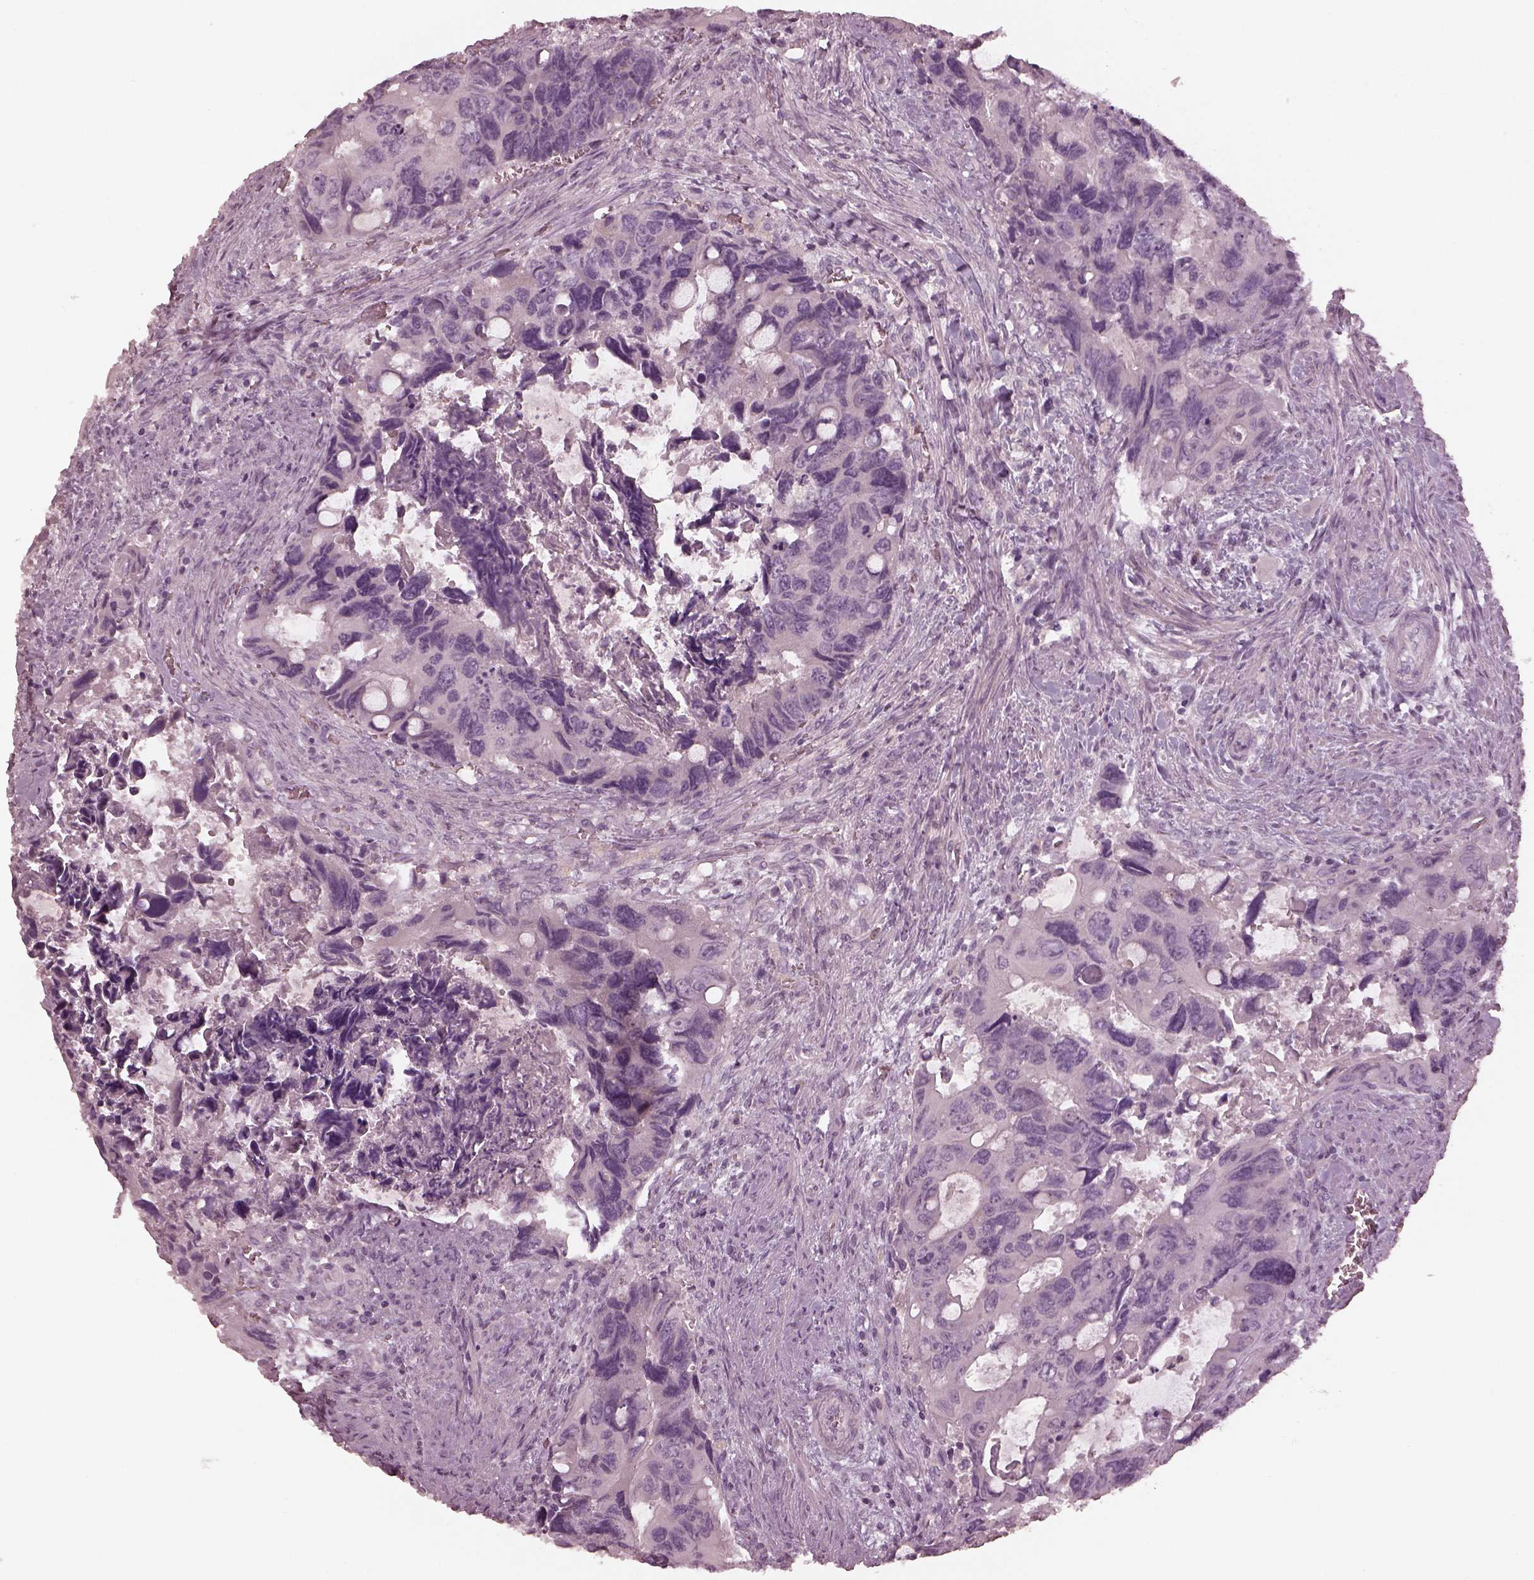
{"staining": {"intensity": "negative", "quantity": "none", "location": "none"}, "tissue": "colorectal cancer", "cell_type": "Tumor cells", "image_type": "cancer", "snomed": [{"axis": "morphology", "description": "Adenocarcinoma, NOS"}, {"axis": "topography", "description": "Rectum"}], "caption": "Colorectal cancer (adenocarcinoma) was stained to show a protein in brown. There is no significant staining in tumor cells. The staining is performed using DAB brown chromogen with nuclei counter-stained in using hematoxylin.", "gene": "MIA", "patient": {"sex": "male", "age": 62}}